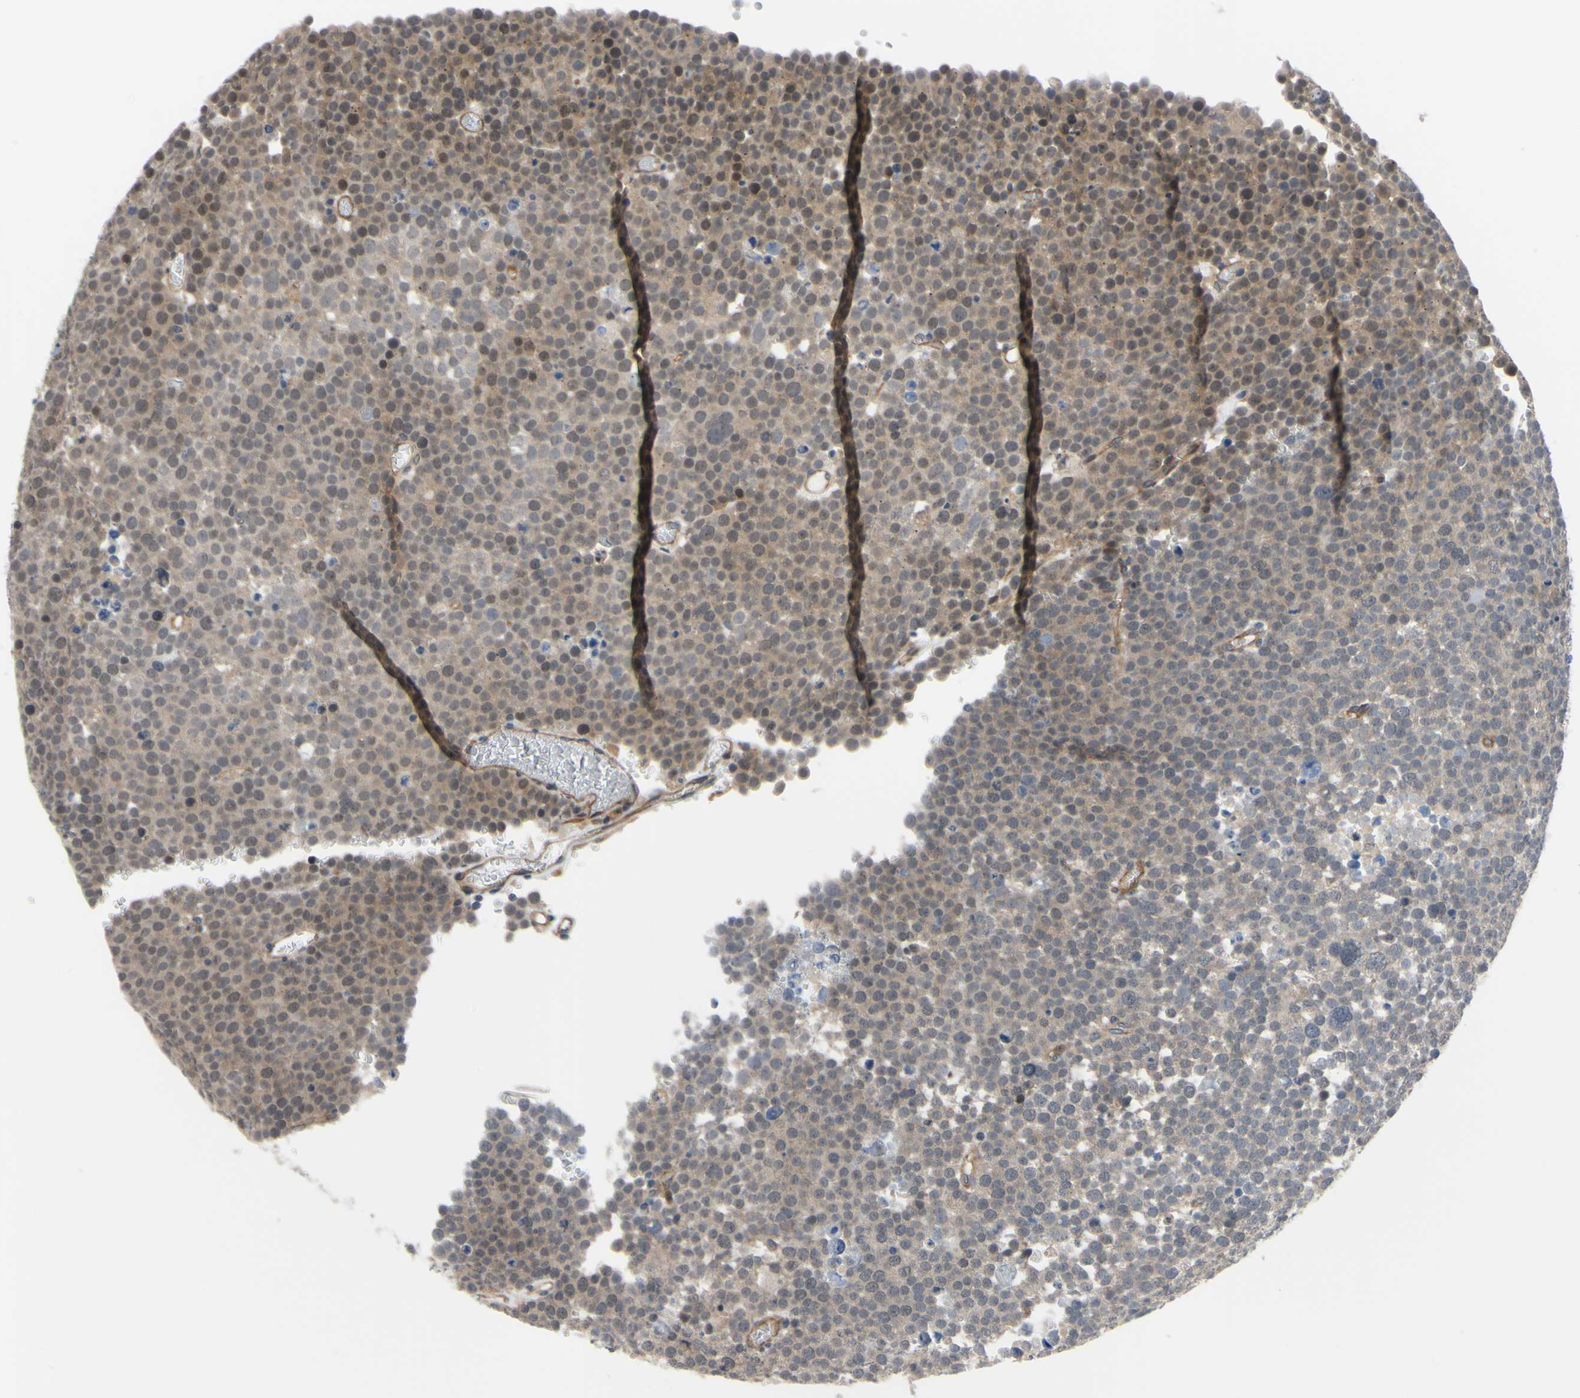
{"staining": {"intensity": "moderate", "quantity": "25%-75%", "location": "cytoplasmic/membranous"}, "tissue": "testis cancer", "cell_type": "Tumor cells", "image_type": "cancer", "snomed": [{"axis": "morphology", "description": "Seminoma, NOS"}, {"axis": "topography", "description": "Testis"}], "caption": "Protein expression analysis of human testis cancer reveals moderate cytoplasmic/membranous positivity in approximately 25%-75% of tumor cells. The staining is performed using DAB (3,3'-diaminobenzidine) brown chromogen to label protein expression. The nuclei are counter-stained blue using hematoxylin.", "gene": "COMMD9", "patient": {"sex": "male", "age": 71}}